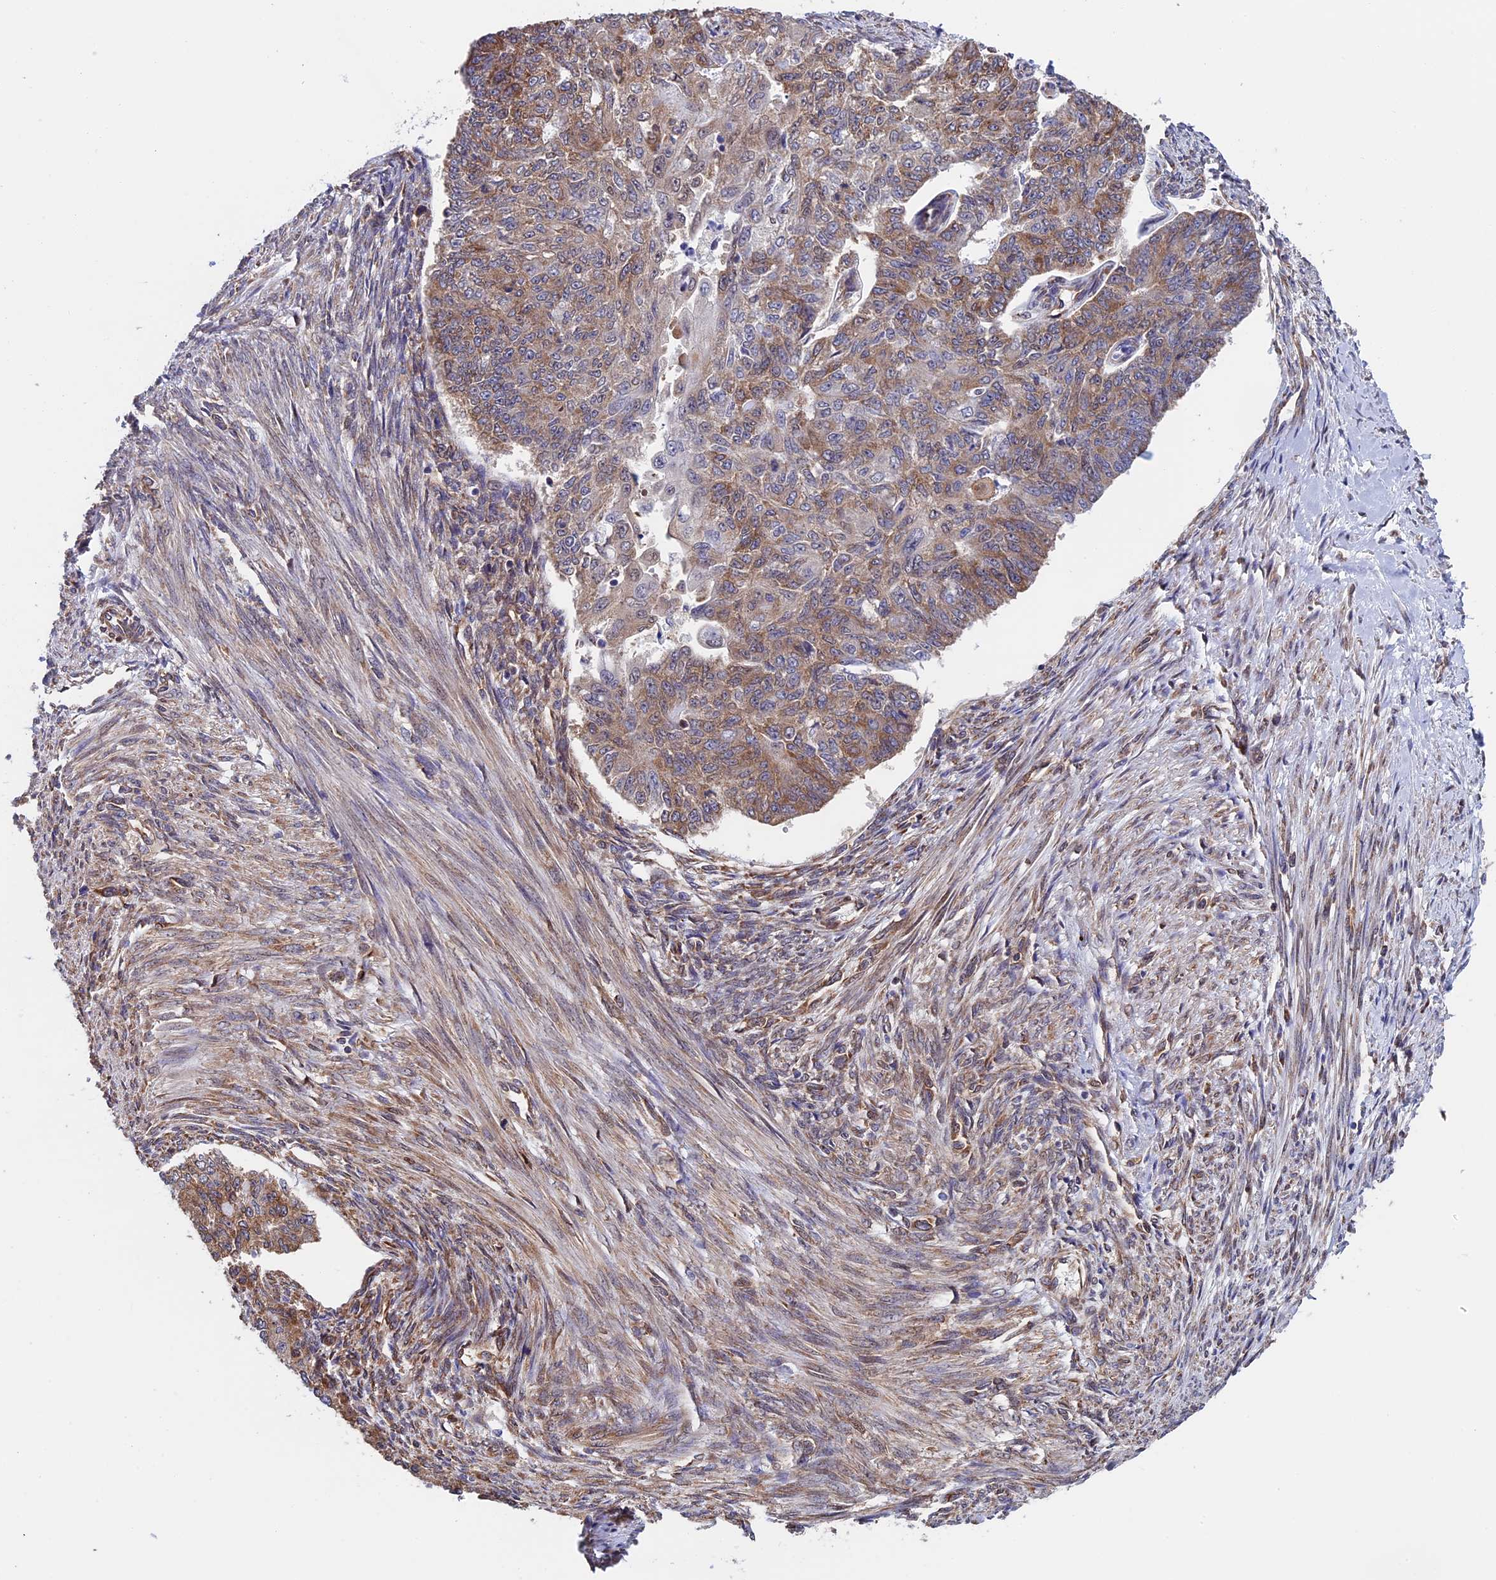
{"staining": {"intensity": "moderate", "quantity": ">75%", "location": "cytoplasmic/membranous"}, "tissue": "endometrial cancer", "cell_type": "Tumor cells", "image_type": "cancer", "snomed": [{"axis": "morphology", "description": "Adenocarcinoma, NOS"}, {"axis": "topography", "description": "Endometrium"}], "caption": "Endometrial cancer (adenocarcinoma) tissue shows moderate cytoplasmic/membranous expression in approximately >75% of tumor cells, visualized by immunohistochemistry. Ihc stains the protein of interest in brown and the nuclei are stained blue.", "gene": "SLC9A5", "patient": {"sex": "female", "age": 32}}